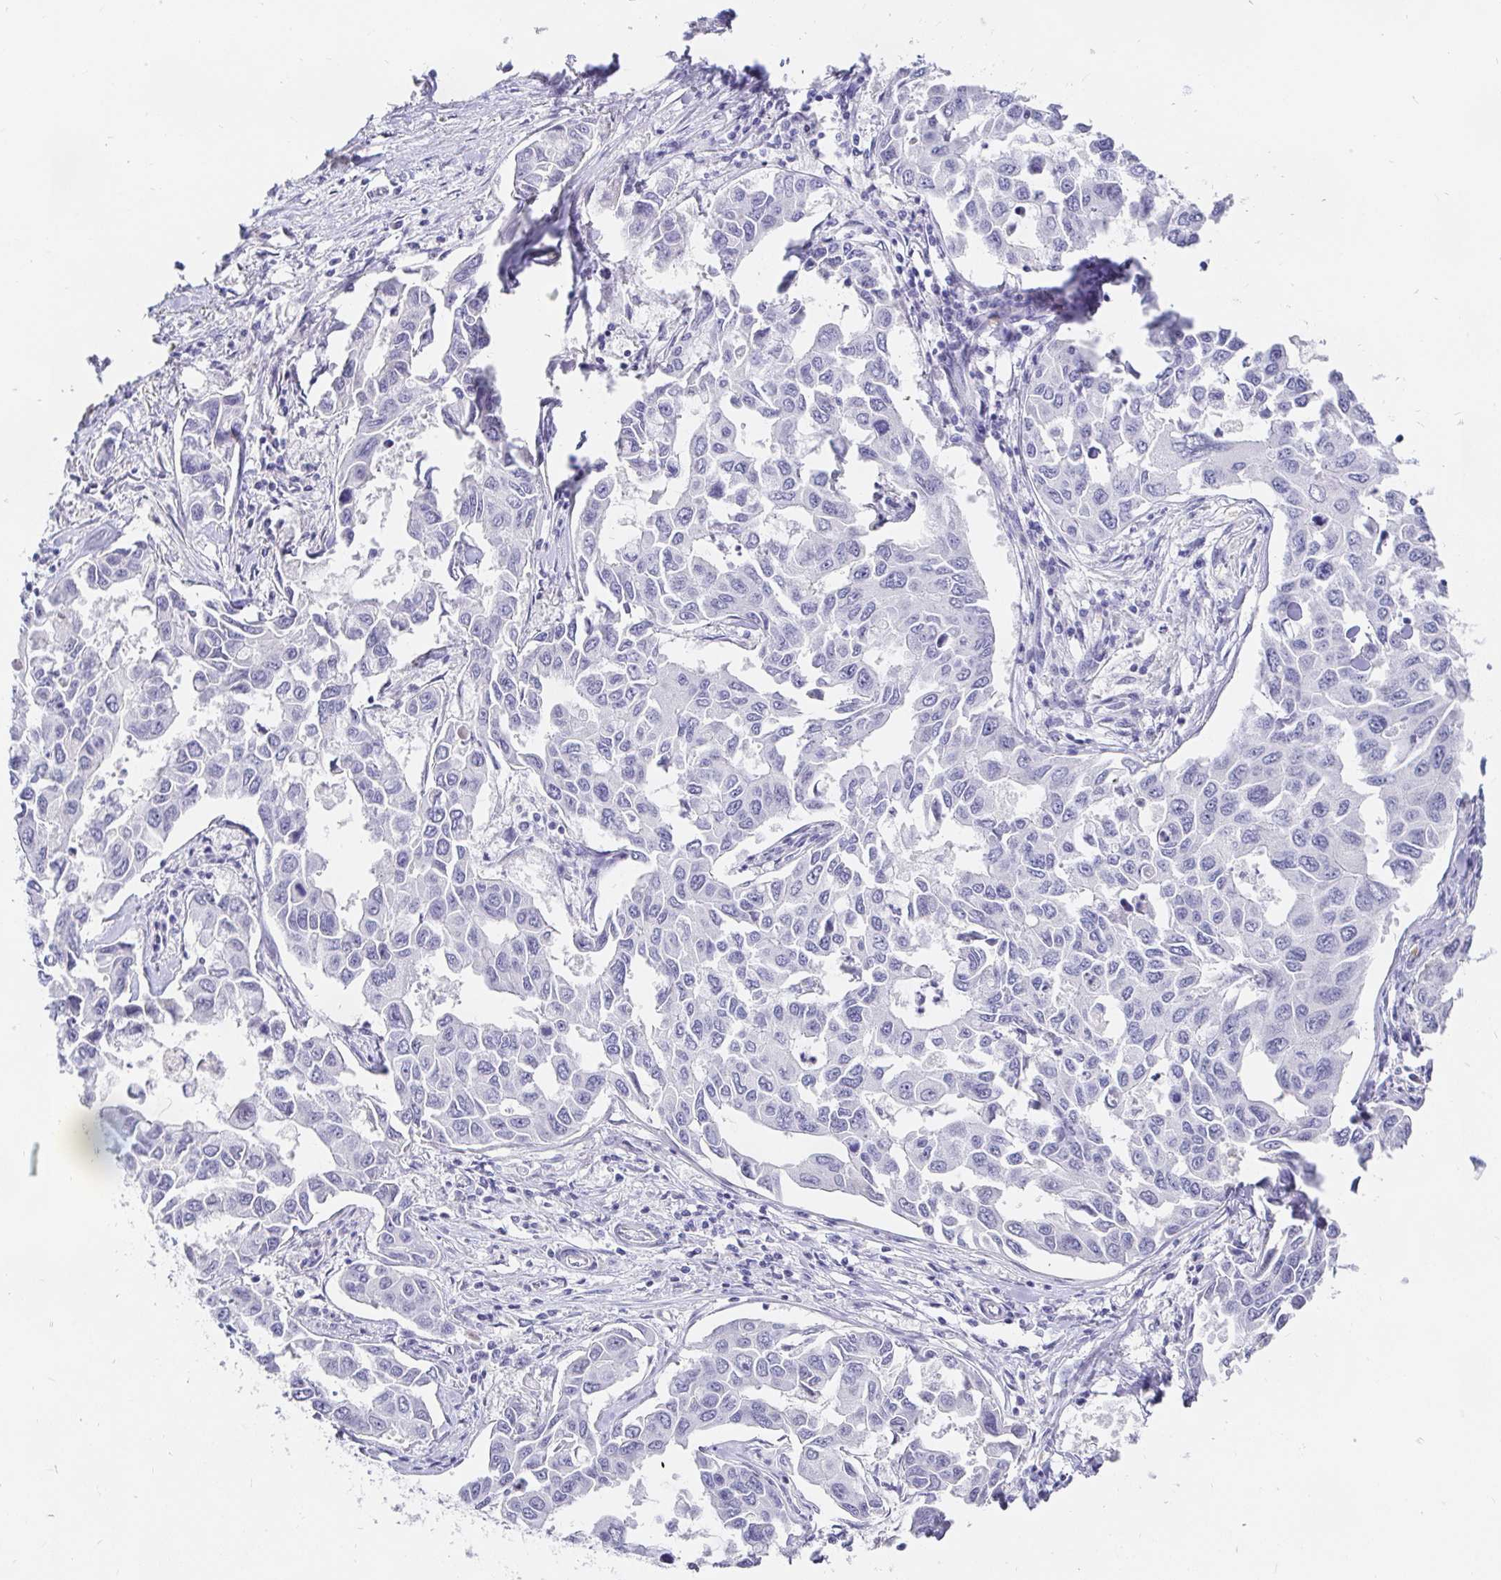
{"staining": {"intensity": "negative", "quantity": "none", "location": "none"}, "tissue": "lung cancer", "cell_type": "Tumor cells", "image_type": "cancer", "snomed": [{"axis": "morphology", "description": "Adenocarcinoma, NOS"}, {"axis": "topography", "description": "Lung"}], "caption": "The immunohistochemistry (IHC) micrograph has no significant staining in tumor cells of lung cancer tissue.", "gene": "FGF21", "patient": {"sex": "male", "age": 64}}